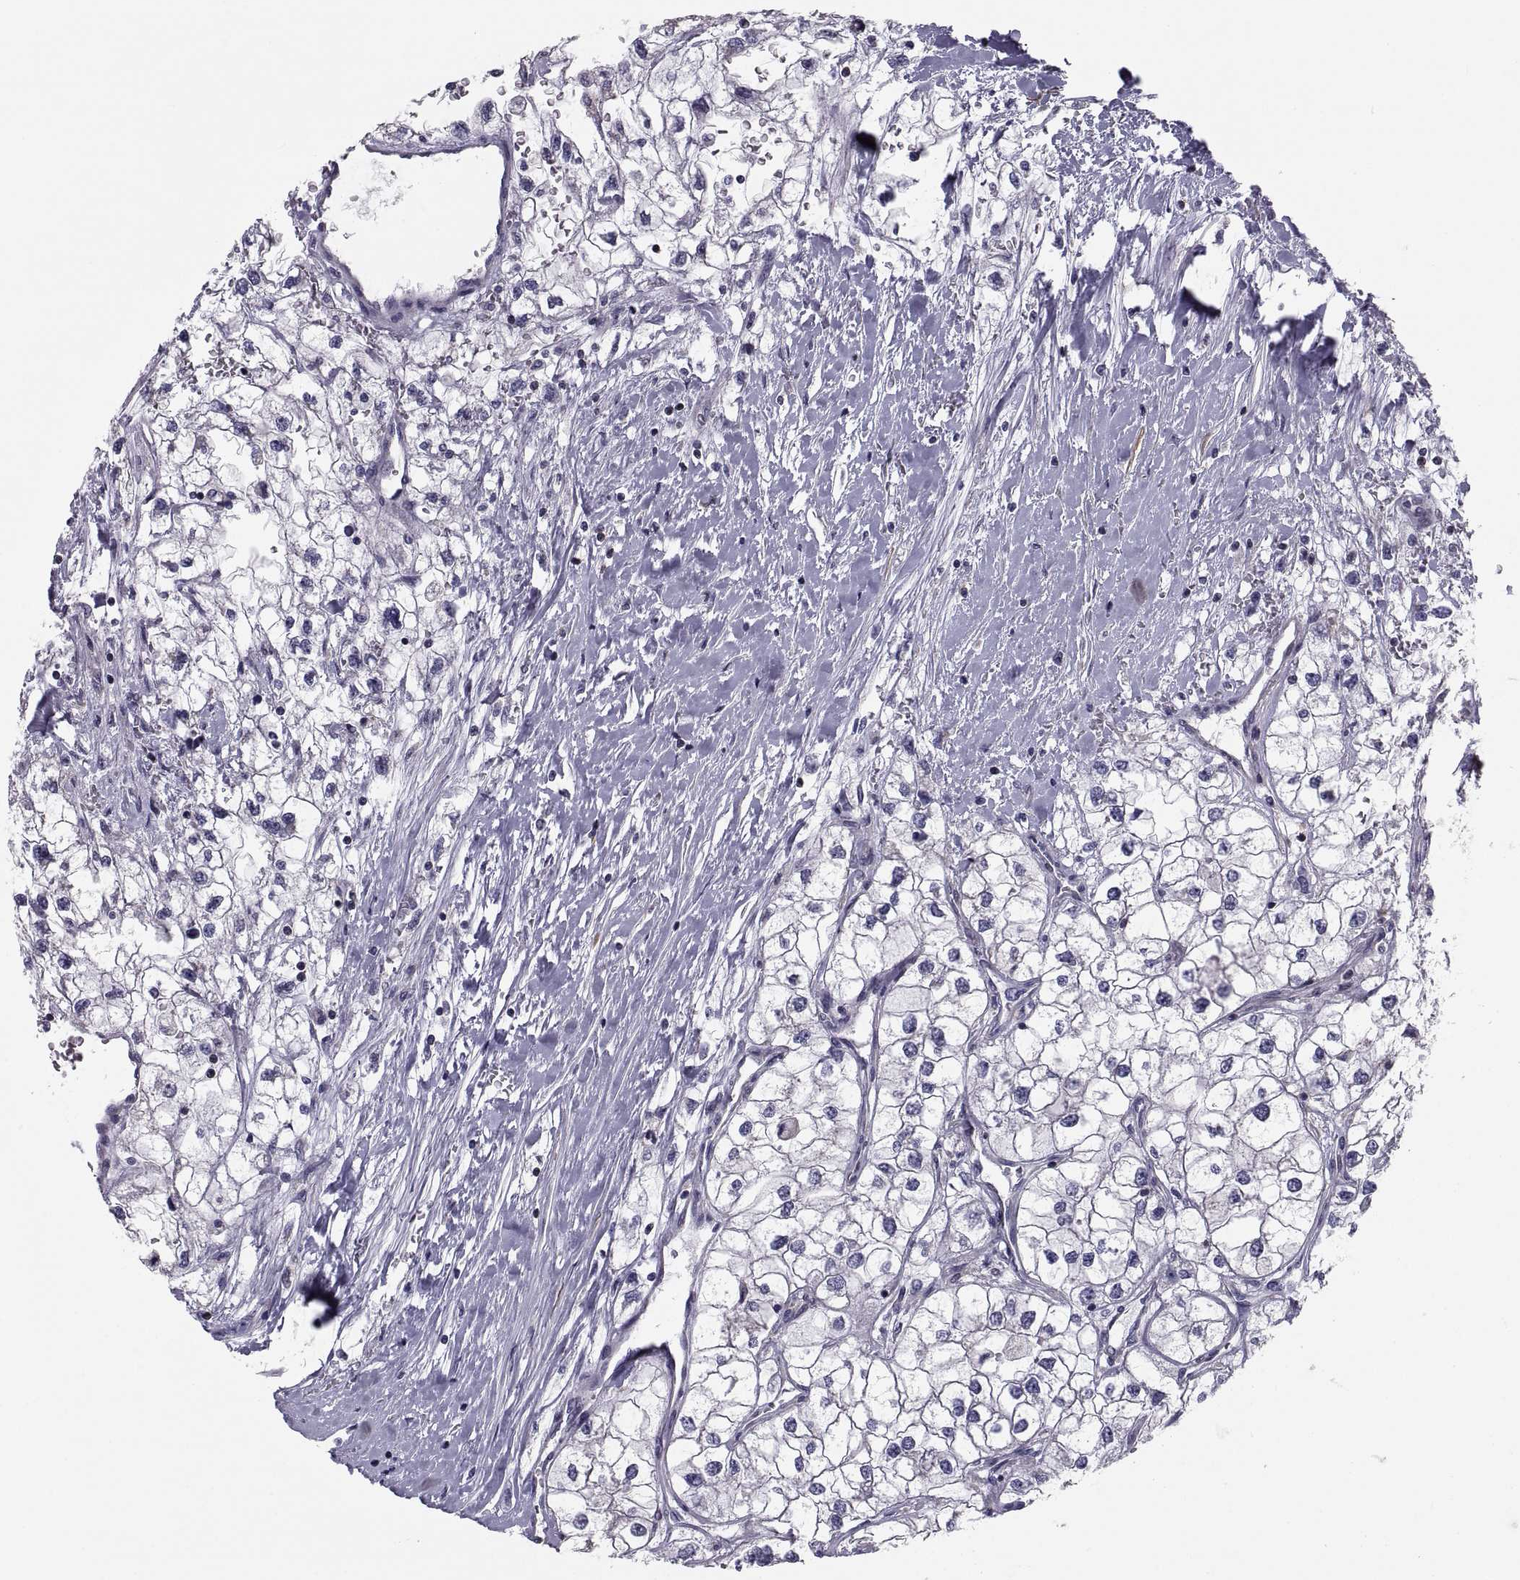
{"staining": {"intensity": "negative", "quantity": "none", "location": "none"}, "tissue": "renal cancer", "cell_type": "Tumor cells", "image_type": "cancer", "snomed": [{"axis": "morphology", "description": "Adenocarcinoma, NOS"}, {"axis": "topography", "description": "Kidney"}], "caption": "Tumor cells are negative for brown protein staining in renal adenocarcinoma.", "gene": "ANO1", "patient": {"sex": "male", "age": 59}}